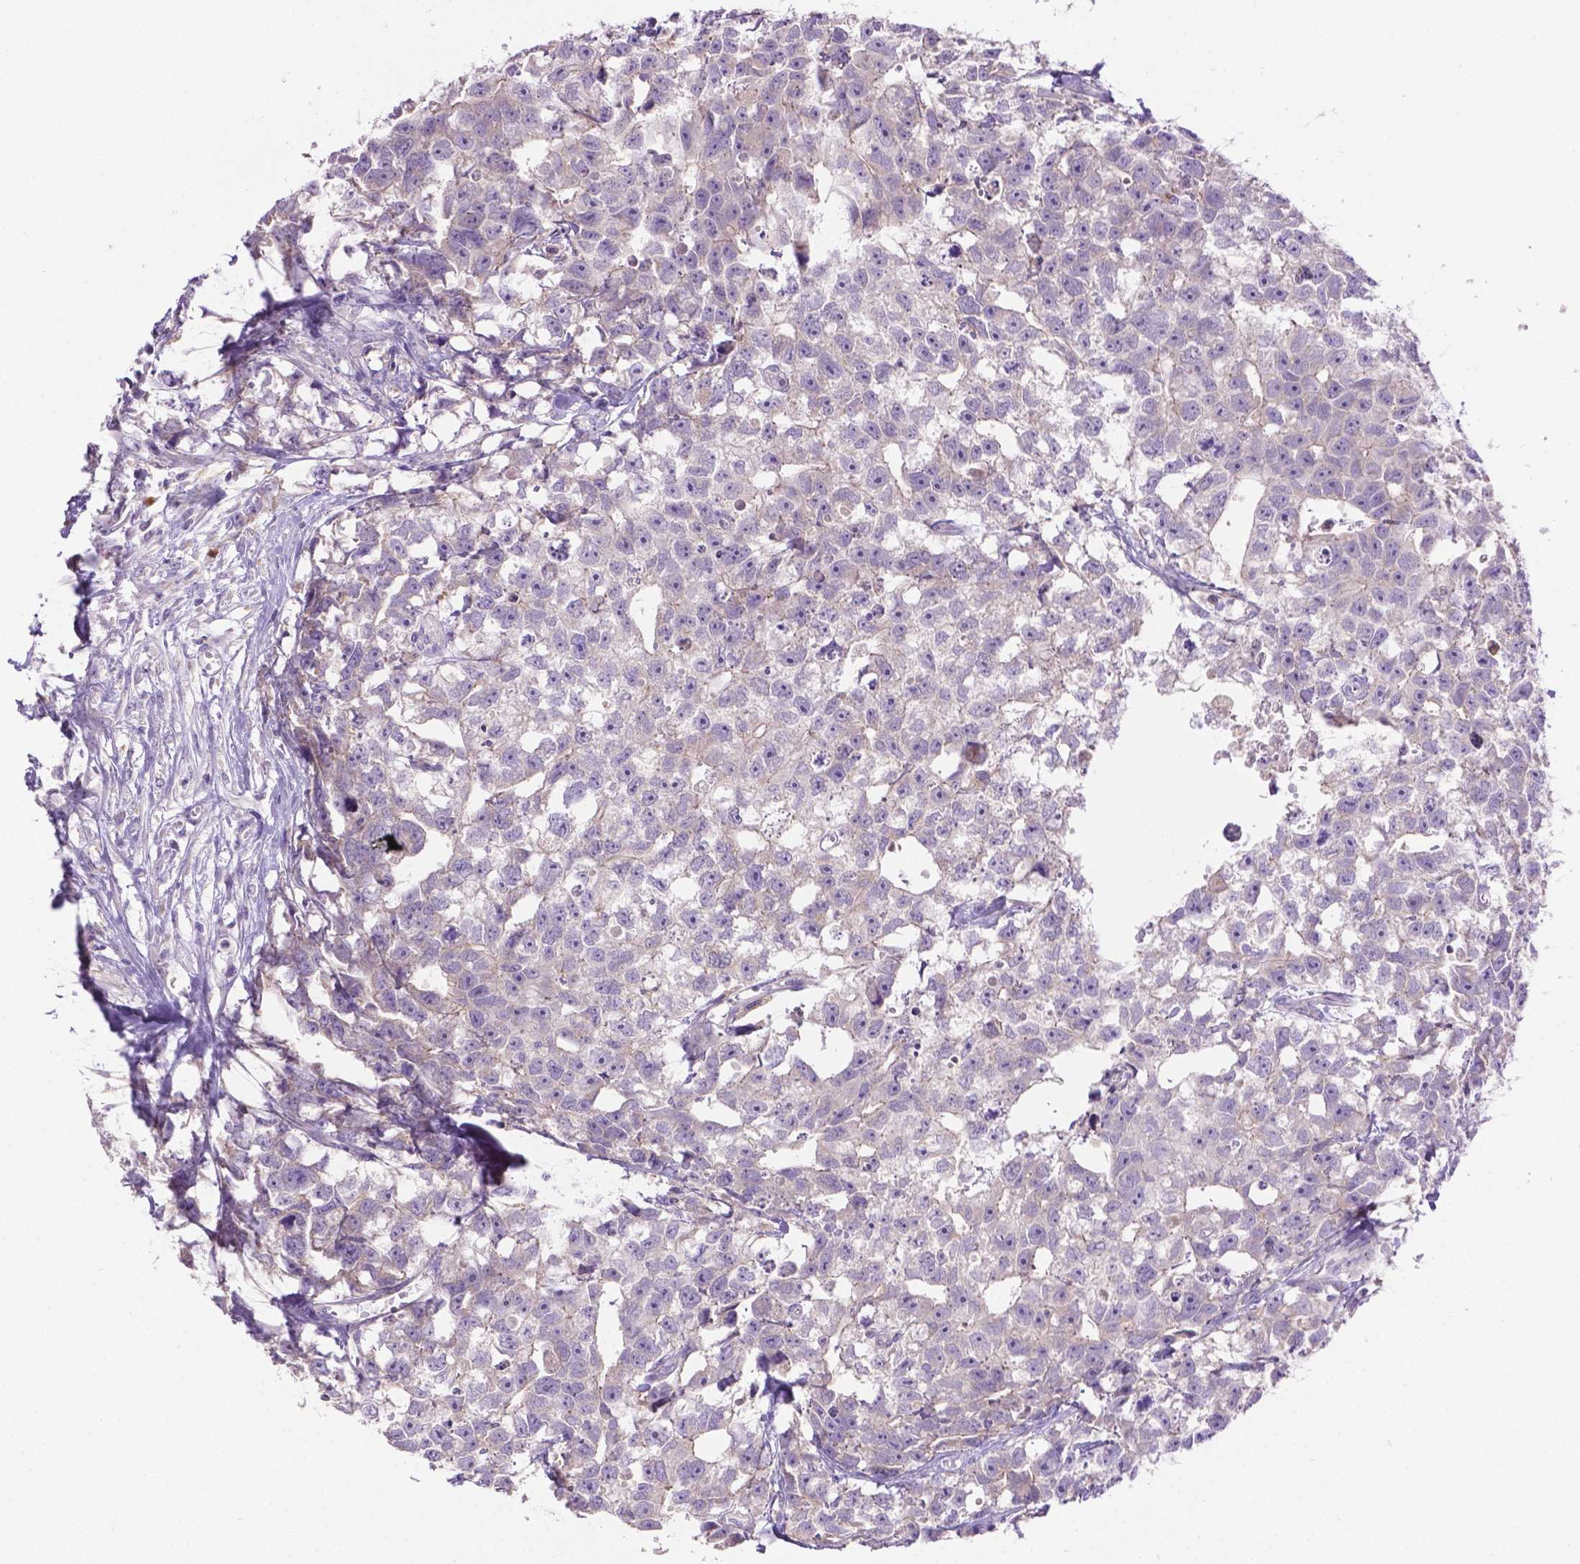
{"staining": {"intensity": "negative", "quantity": "none", "location": "none"}, "tissue": "testis cancer", "cell_type": "Tumor cells", "image_type": "cancer", "snomed": [{"axis": "morphology", "description": "Carcinoma, Embryonal, NOS"}, {"axis": "morphology", "description": "Teratoma, malignant, NOS"}, {"axis": "topography", "description": "Testis"}], "caption": "An immunohistochemistry micrograph of testis cancer (malignant teratoma) is shown. There is no staining in tumor cells of testis cancer (malignant teratoma).", "gene": "CDH7", "patient": {"sex": "male", "age": 44}}